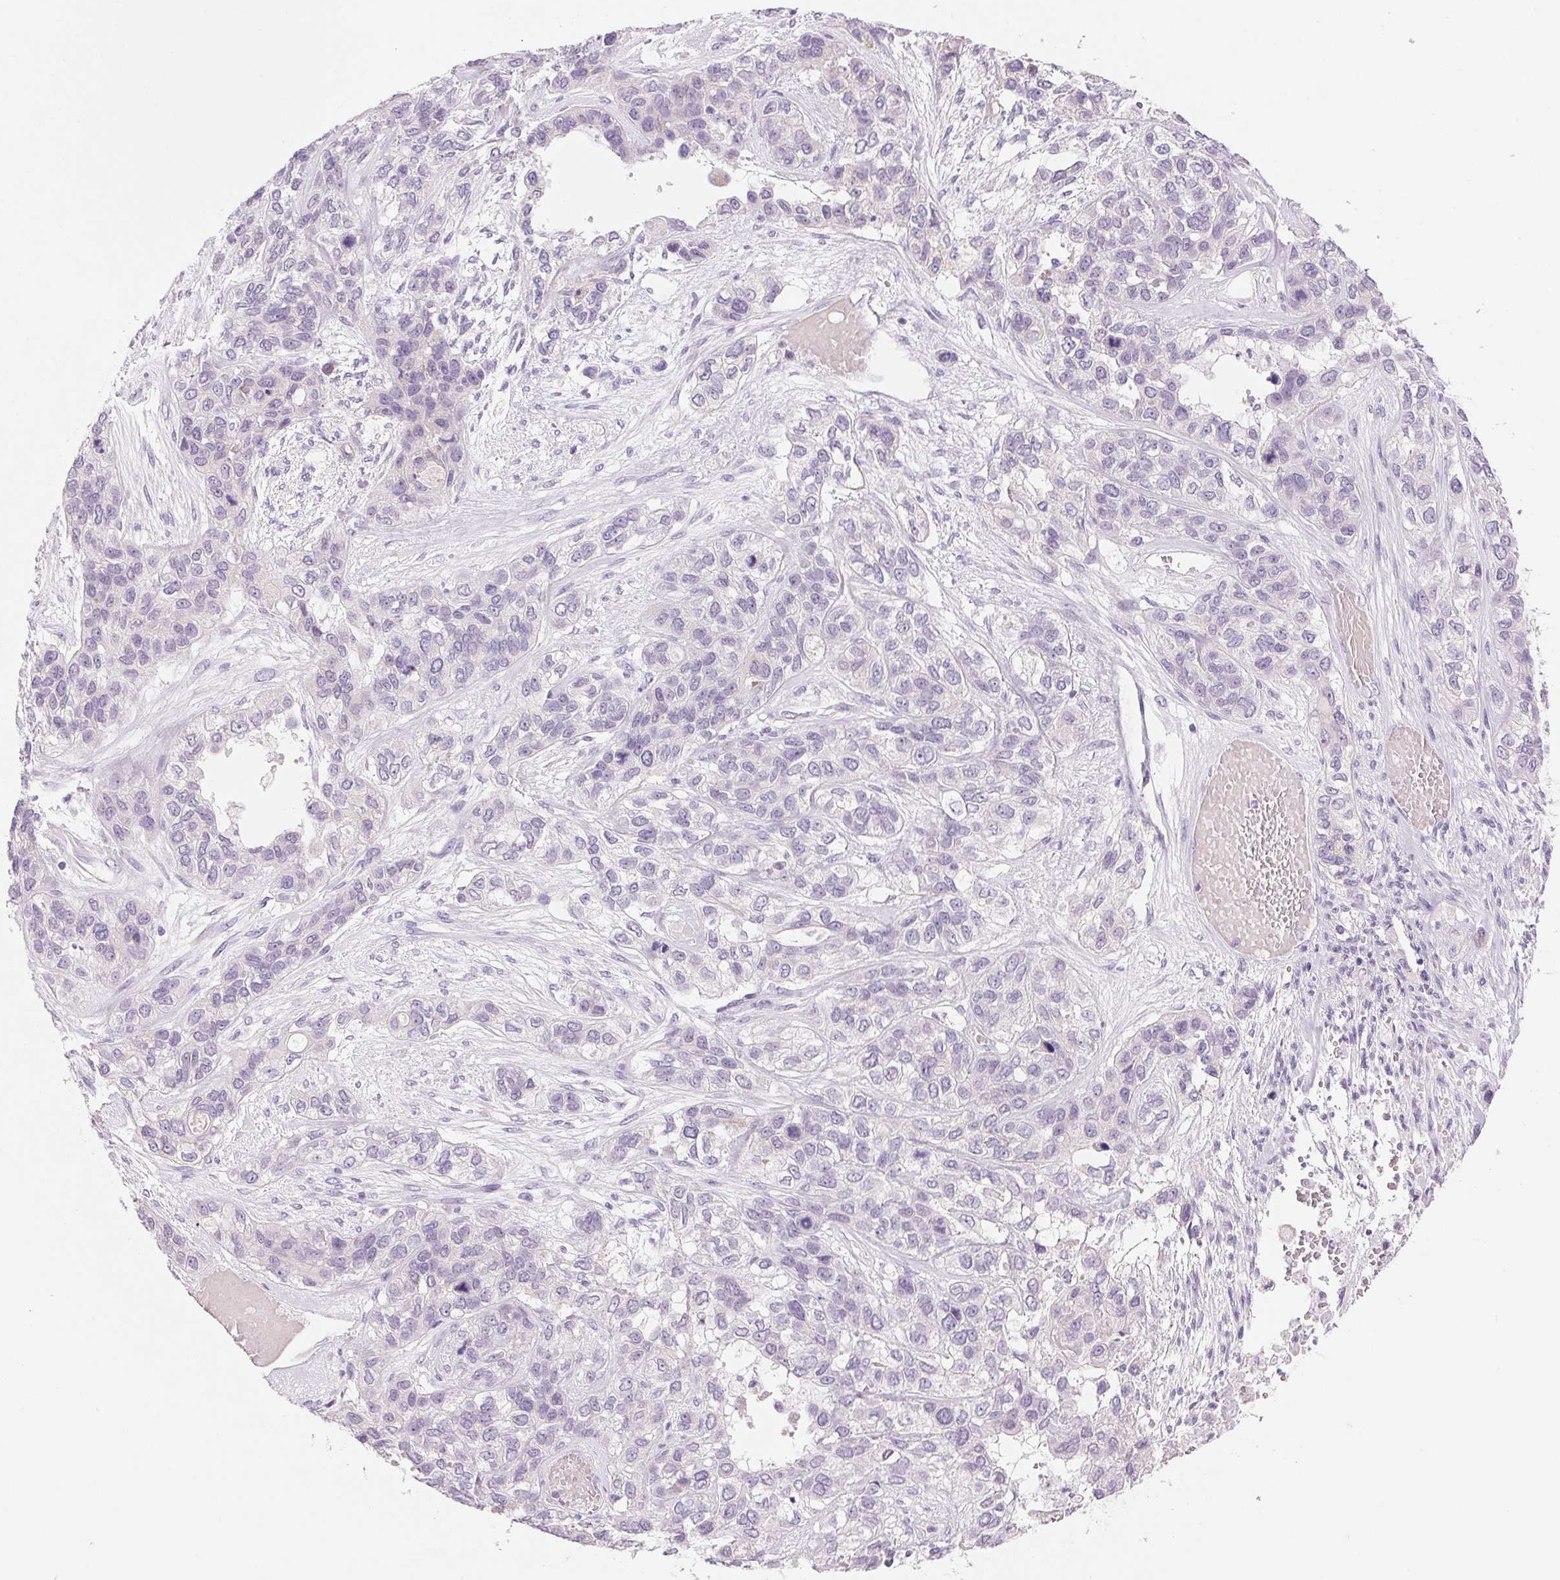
{"staining": {"intensity": "negative", "quantity": "none", "location": "none"}, "tissue": "lung cancer", "cell_type": "Tumor cells", "image_type": "cancer", "snomed": [{"axis": "morphology", "description": "Squamous cell carcinoma, NOS"}, {"axis": "topography", "description": "Lung"}], "caption": "This image is of squamous cell carcinoma (lung) stained with IHC to label a protein in brown with the nuclei are counter-stained blue. There is no positivity in tumor cells.", "gene": "CYP11B1", "patient": {"sex": "female", "age": 70}}